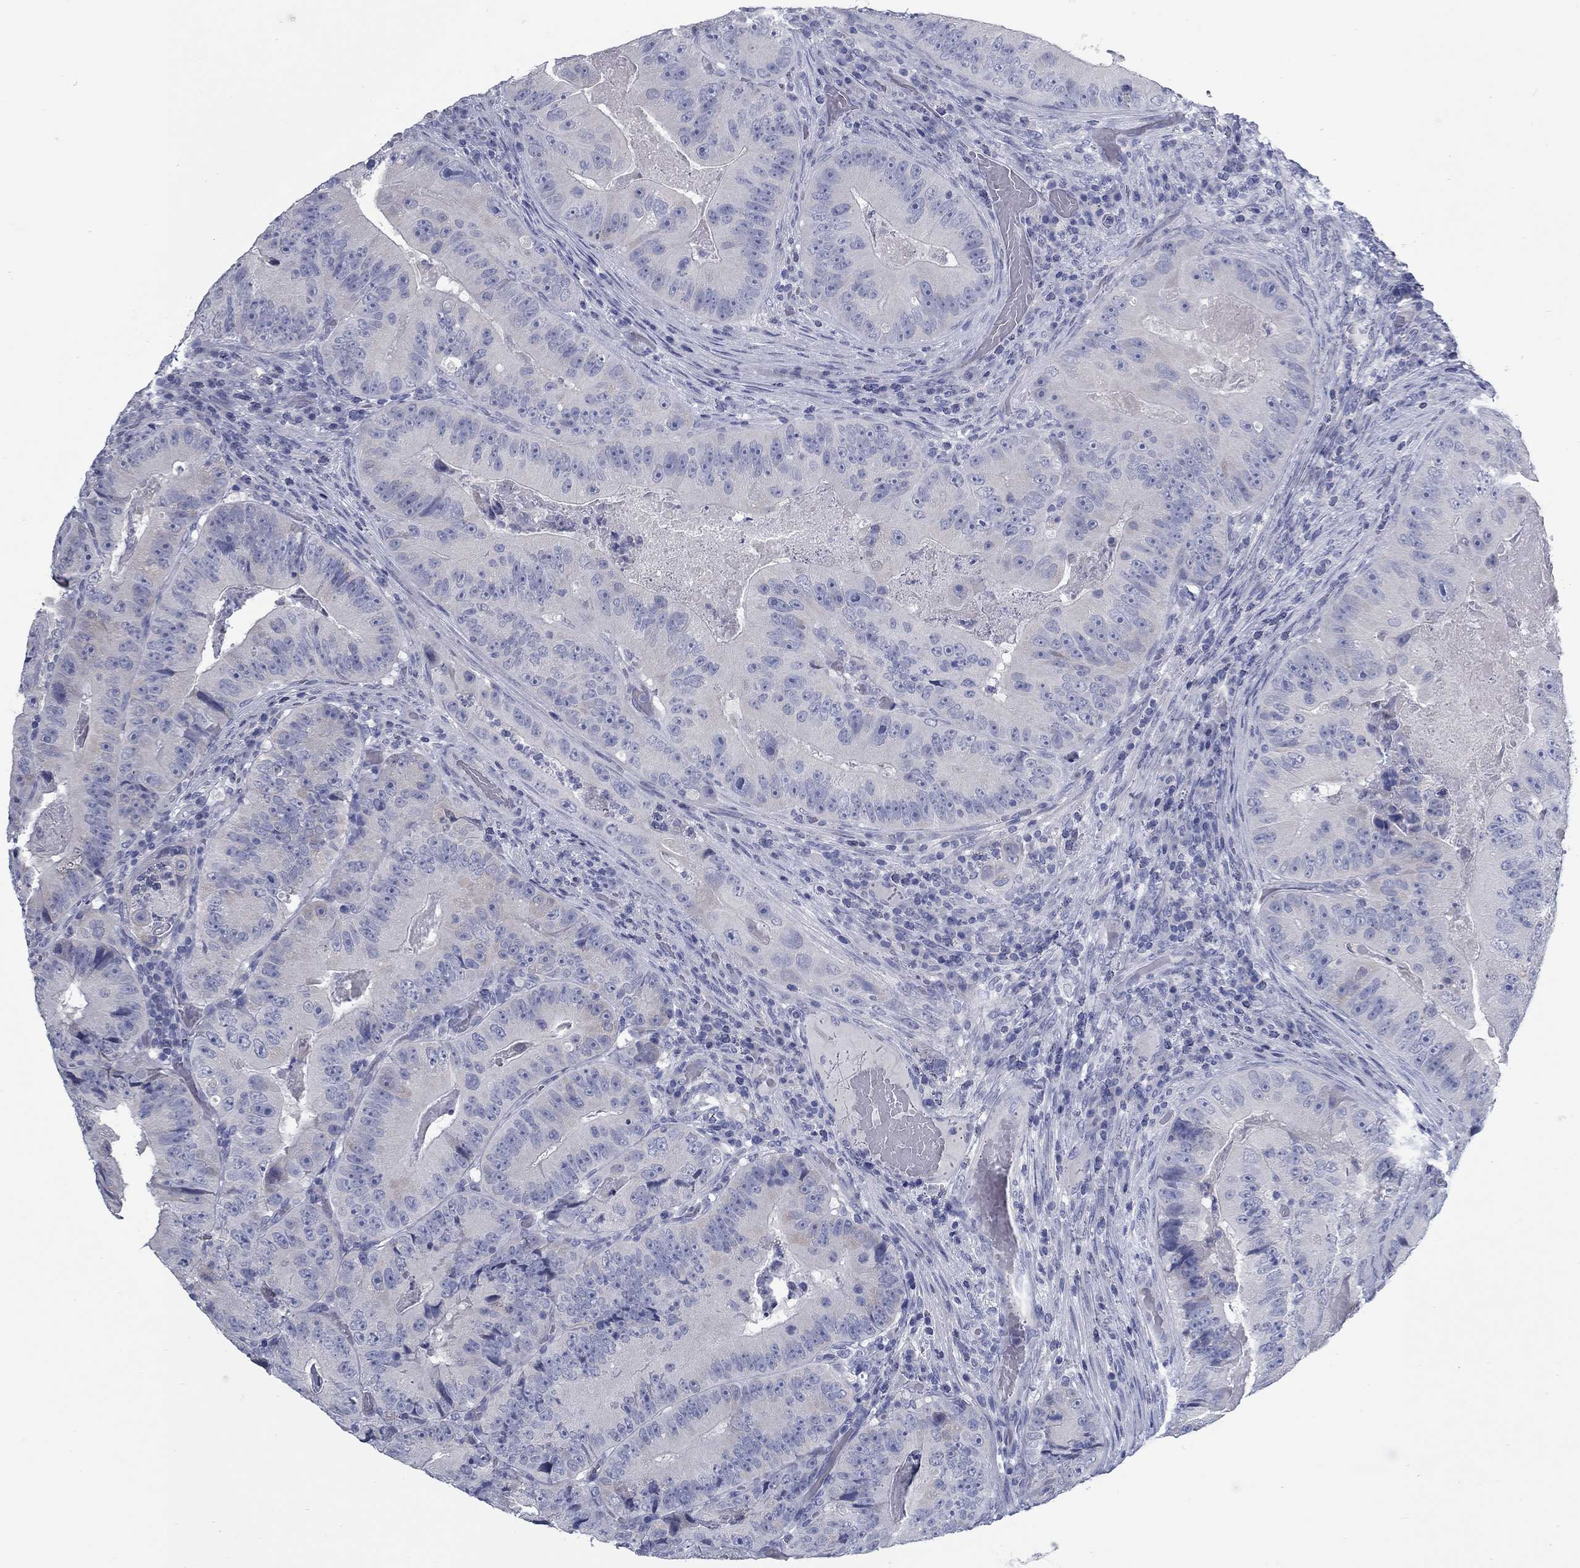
{"staining": {"intensity": "negative", "quantity": "none", "location": "none"}, "tissue": "colorectal cancer", "cell_type": "Tumor cells", "image_type": "cancer", "snomed": [{"axis": "morphology", "description": "Adenocarcinoma, NOS"}, {"axis": "topography", "description": "Colon"}], "caption": "A high-resolution image shows immunohistochemistry (IHC) staining of colorectal adenocarcinoma, which demonstrates no significant positivity in tumor cells.", "gene": "KIRREL2", "patient": {"sex": "female", "age": 86}}